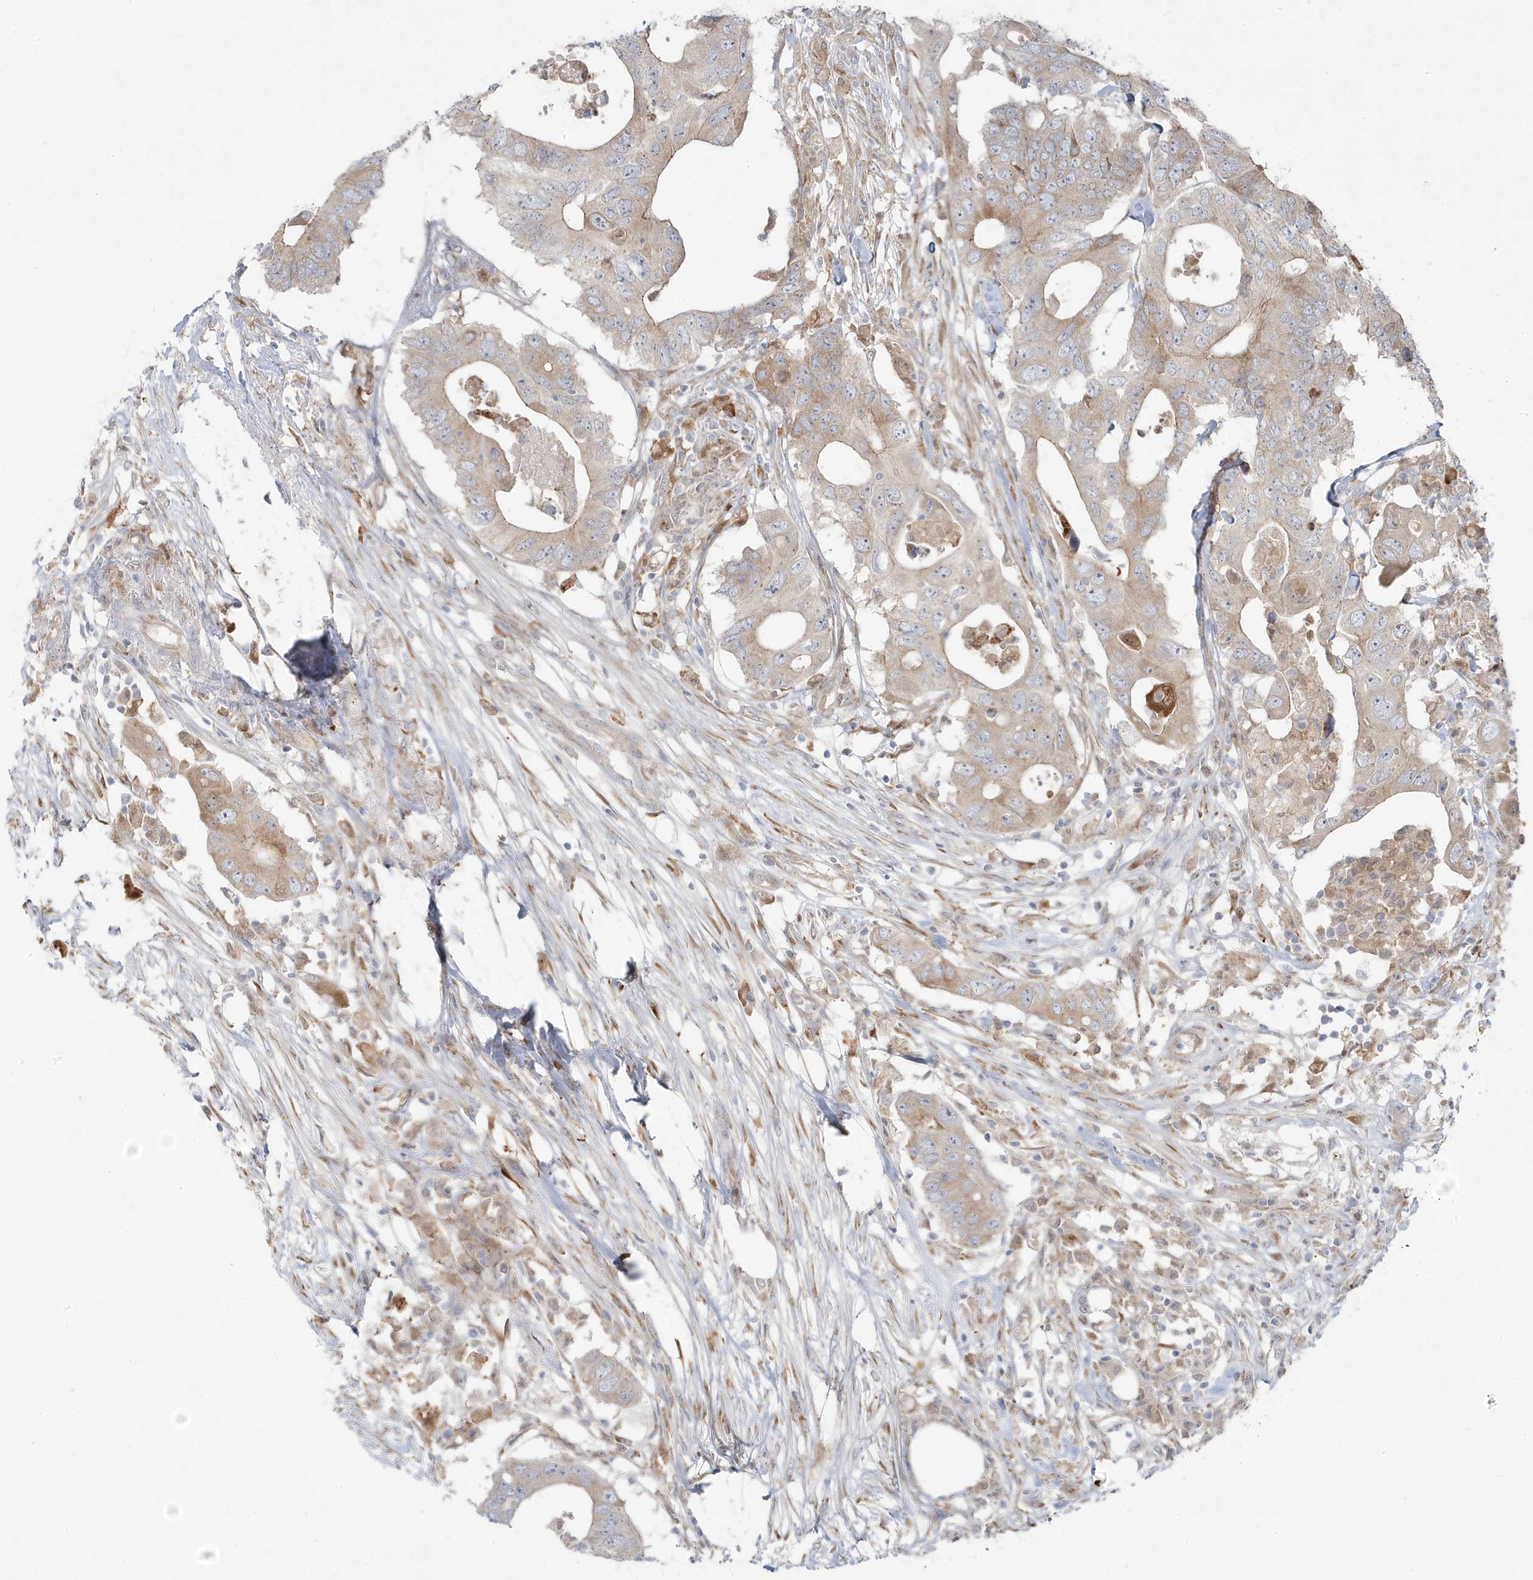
{"staining": {"intensity": "weak", "quantity": "25%-75%", "location": "cytoplasmic/membranous"}, "tissue": "colorectal cancer", "cell_type": "Tumor cells", "image_type": "cancer", "snomed": [{"axis": "morphology", "description": "Adenocarcinoma, NOS"}, {"axis": "topography", "description": "Colon"}], "caption": "Immunohistochemistry histopathology image of neoplastic tissue: human colorectal adenocarcinoma stained using IHC displays low levels of weak protein expression localized specifically in the cytoplasmic/membranous of tumor cells, appearing as a cytoplasmic/membranous brown color.", "gene": "ZNF654", "patient": {"sex": "male", "age": 71}}